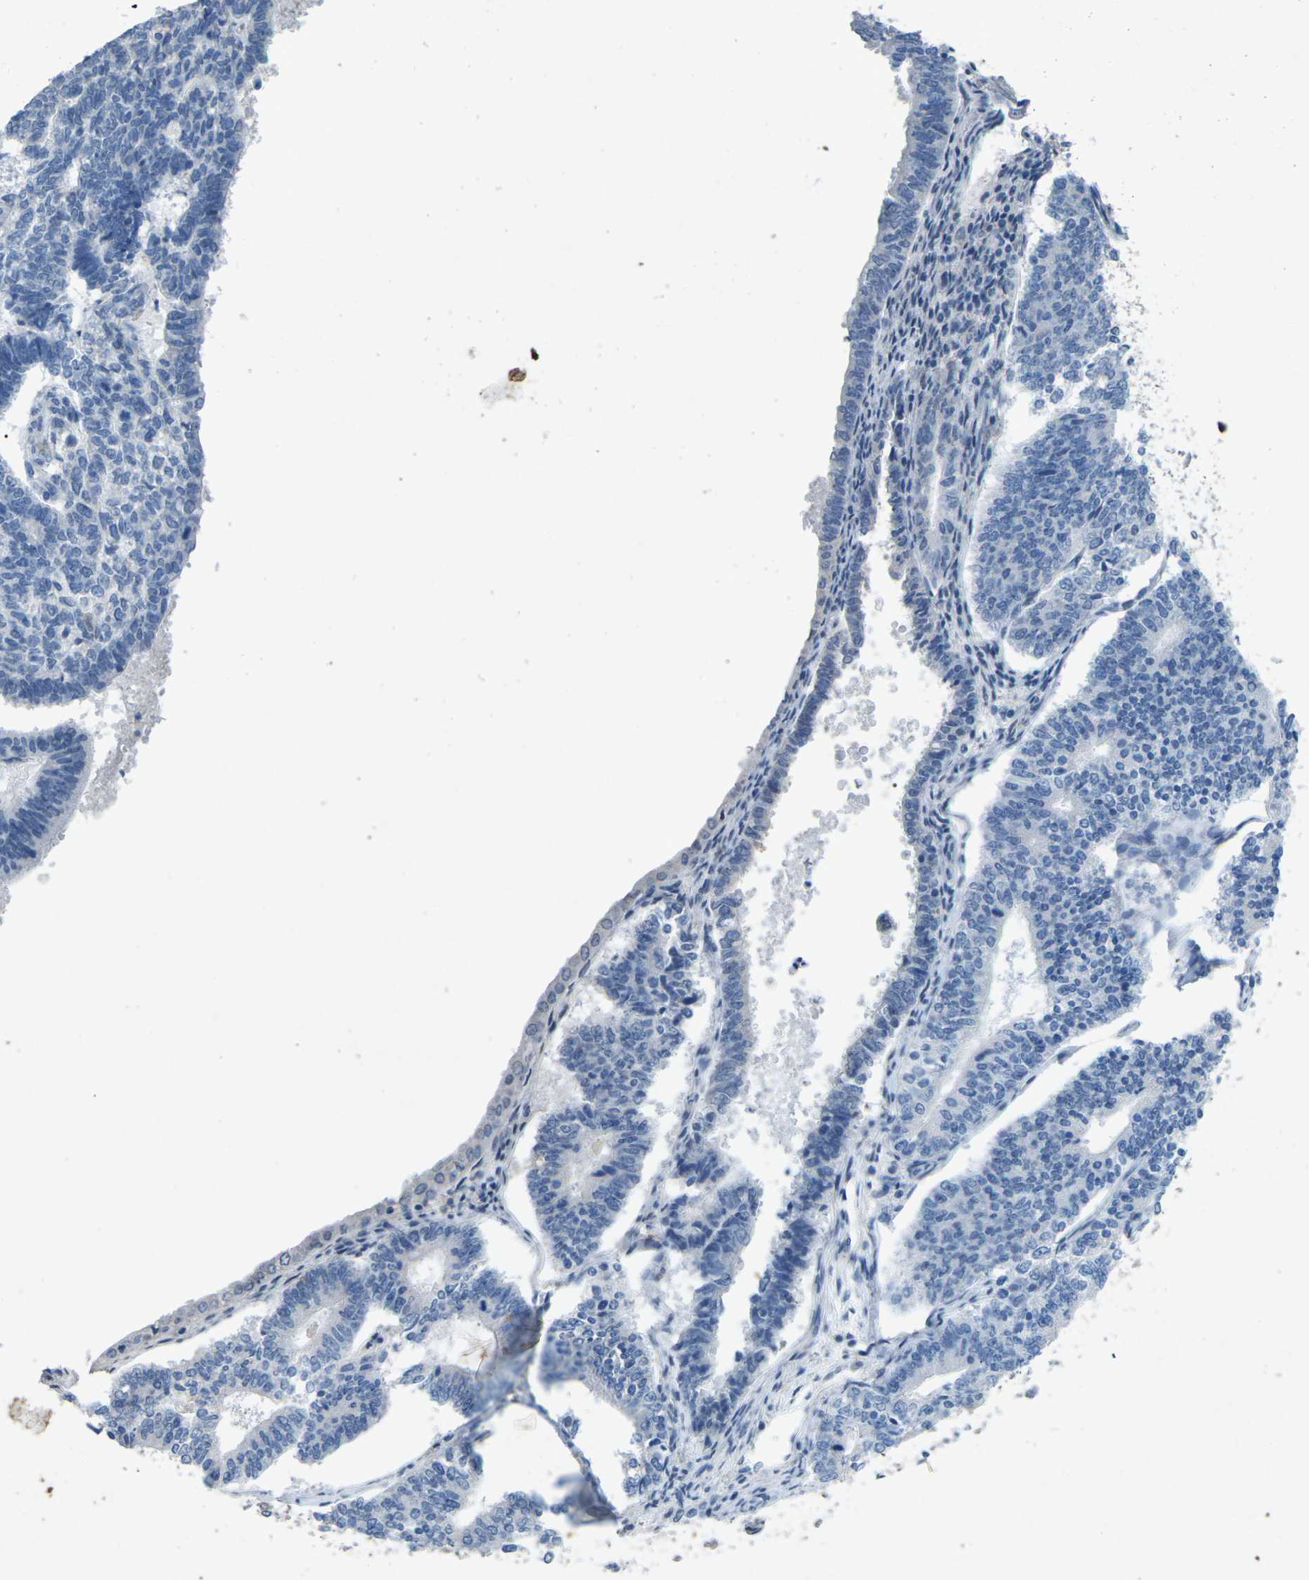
{"staining": {"intensity": "negative", "quantity": "none", "location": "none"}, "tissue": "endometrial cancer", "cell_type": "Tumor cells", "image_type": "cancer", "snomed": [{"axis": "morphology", "description": "Adenocarcinoma, NOS"}, {"axis": "topography", "description": "Endometrium"}], "caption": "Endometrial cancer was stained to show a protein in brown. There is no significant expression in tumor cells.", "gene": "A1BG", "patient": {"sex": "female", "age": 70}}